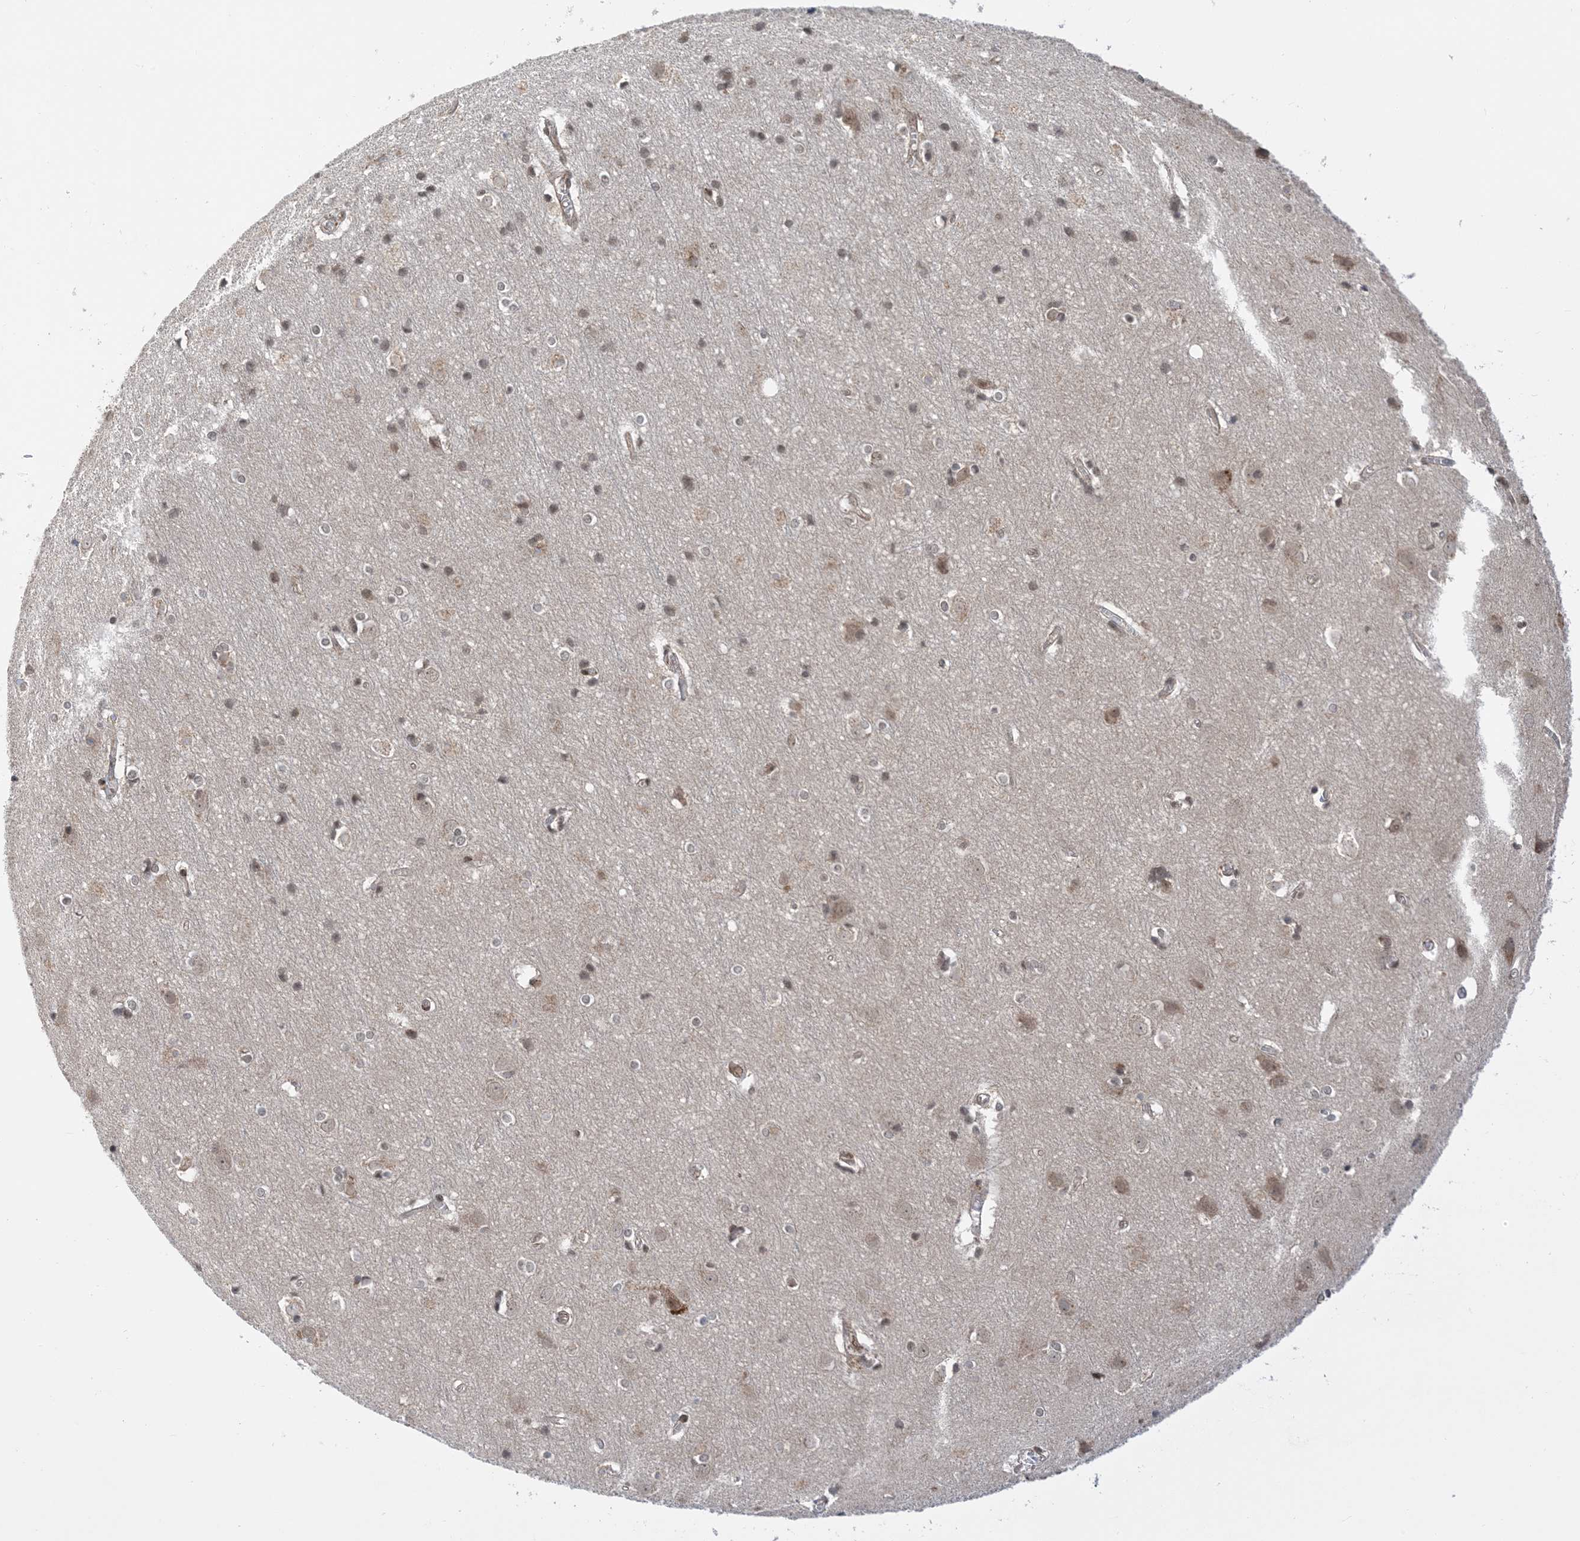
{"staining": {"intensity": "moderate", "quantity": "25%-75%", "location": "cytoplasmic/membranous"}, "tissue": "cerebral cortex", "cell_type": "Endothelial cells", "image_type": "normal", "snomed": [{"axis": "morphology", "description": "Normal tissue, NOS"}, {"axis": "topography", "description": "Cerebral cortex"}], "caption": "High-power microscopy captured an IHC photomicrograph of benign cerebral cortex, revealing moderate cytoplasmic/membranous staining in about 25%-75% of endothelial cells. (IHC, brightfield microscopy, high magnification).", "gene": "METTL21A", "patient": {"sex": "male", "age": 54}}